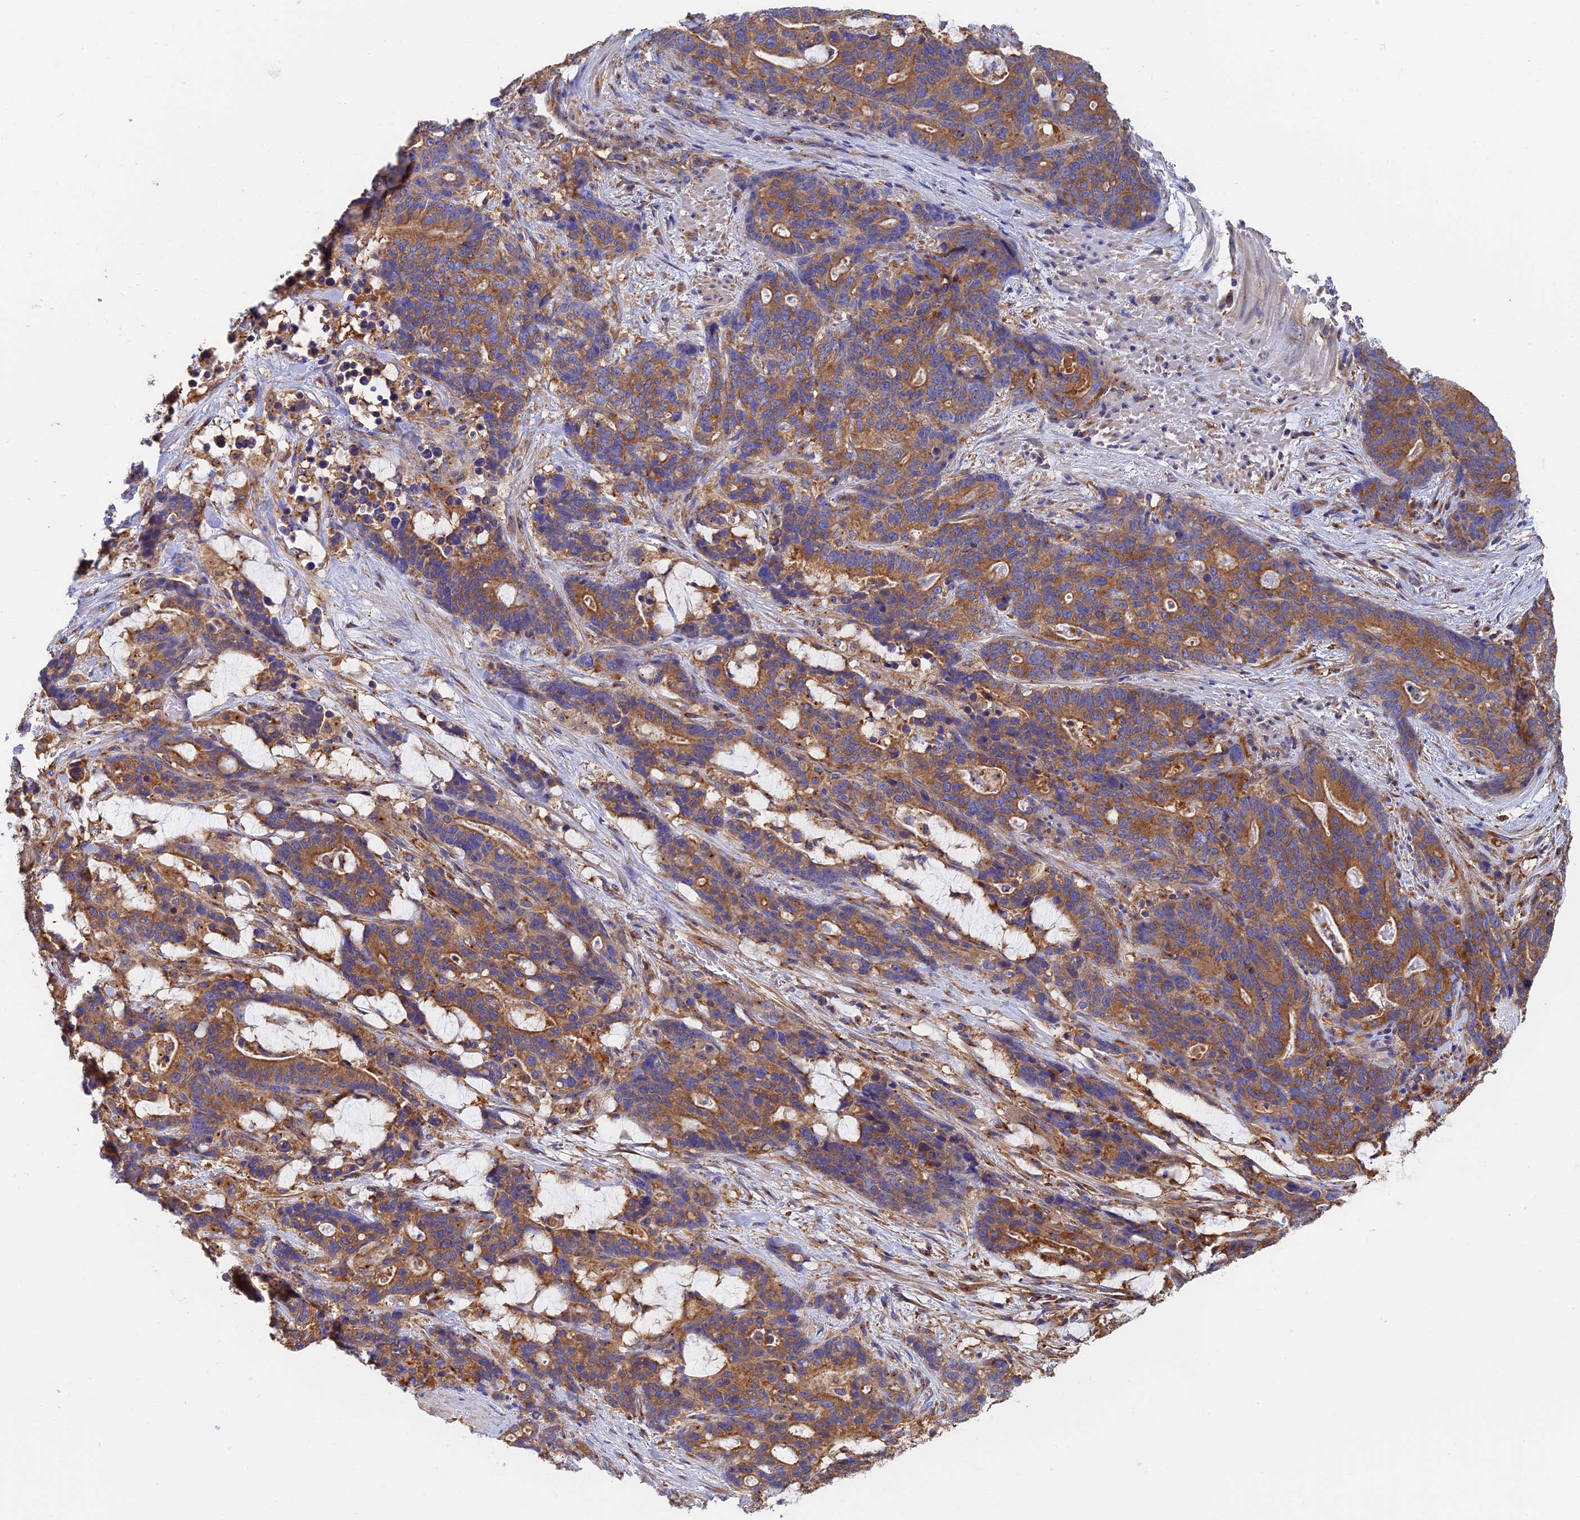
{"staining": {"intensity": "moderate", "quantity": ">75%", "location": "cytoplasmic/membranous"}, "tissue": "stomach cancer", "cell_type": "Tumor cells", "image_type": "cancer", "snomed": [{"axis": "morphology", "description": "Adenocarcinoma, NOS"}, {"axis": "topography", "description": "Stomach"}], "caption": "Protein expression analysis of human stomach cancer (adenocarcinoma) reveals moderate cytoplasmic/membranous expression in approximately >75% of tumor cells.", "gene": "DCTN2", "patient": {"sex": "female", "age": 76}}